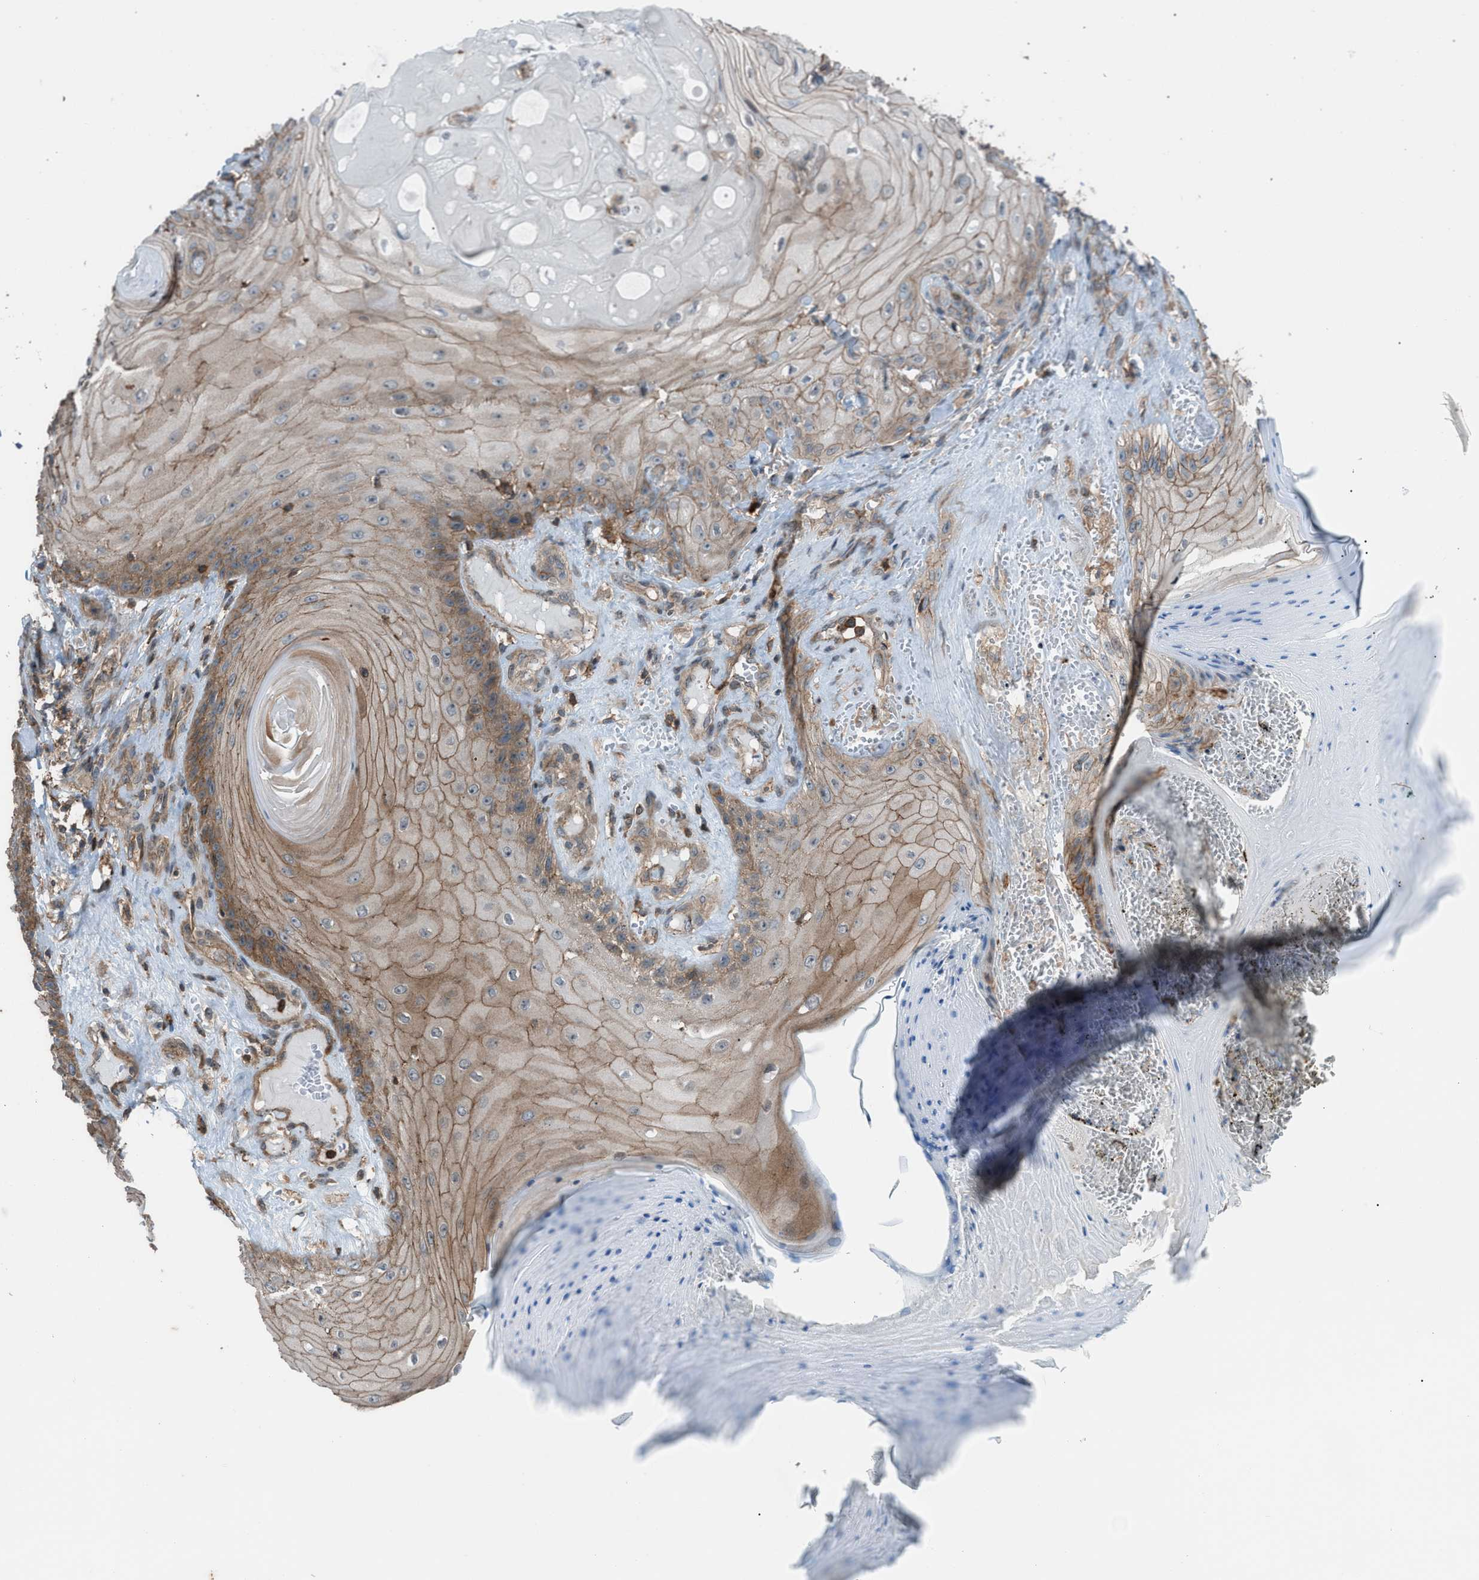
{"staining": {"intensity": "moderate", "quantity": "<25%", "location": "cytoplasmic/membranous"}, "tissue": "skin cancer", "cell_type": "Tumor cells", "image_type": "cancer", "snomed": [{"axis": "morphology", "description": "Squamous cell carcinoma, NOS"}, {"axis": "topography", "description": "Skin"}], "caption": "Protein staining of skin cancer tissue exhibits moderate cytoplasmic/membranous expression in about <25% of tumor cells. The protein is stained brown, and the nuclei are stained in blue (DAB (3,3'-diaminobenzidine) IHC with brightfield microscopy, high magnification).", "gene": "DYRK1A", "patient": {"sex": "male", "age": 74}}